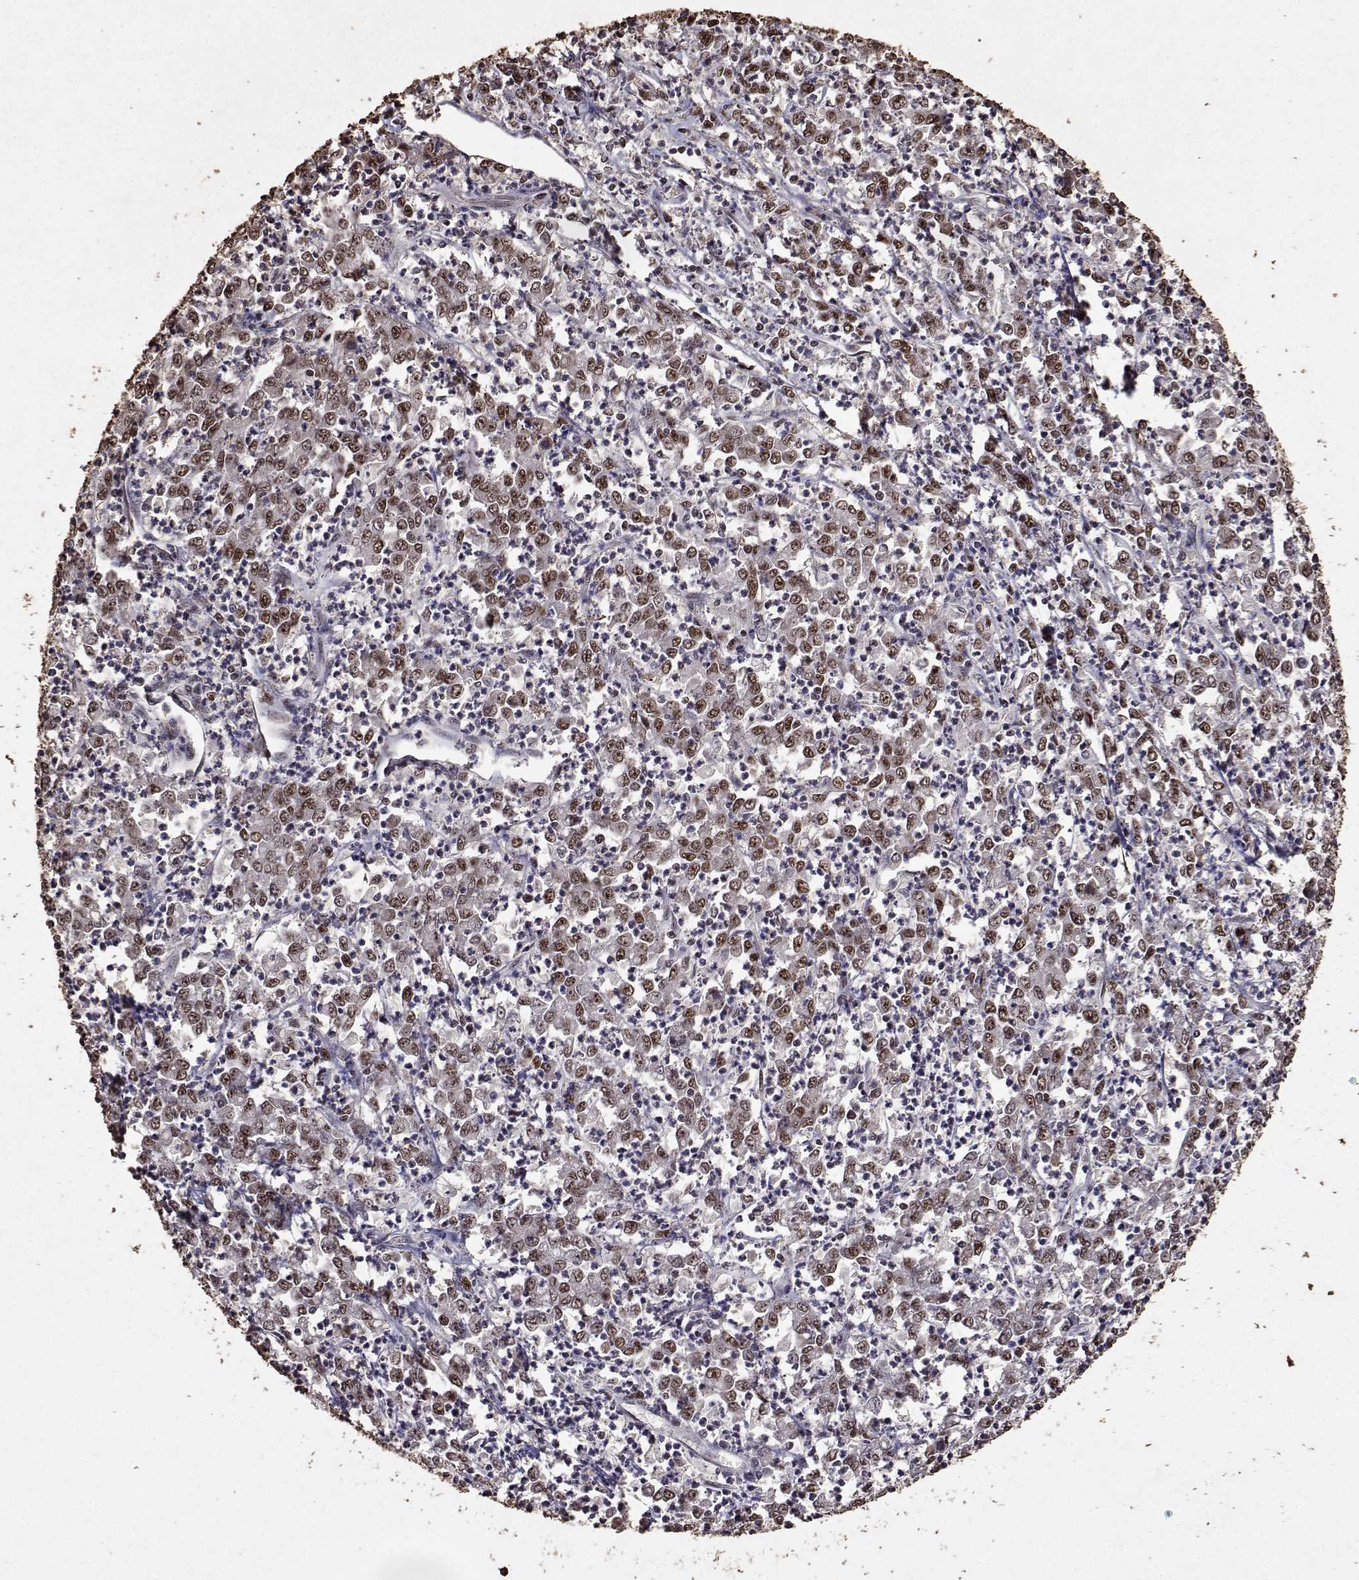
{"staining": {"intensity": "strong", "quantity": ">75%", "location": "nuclear"}, "tissue": "stomach cancer", "cell_type": "Tumor cells", "image_type": "cancer", "snomed": [{"axis": "morphology", "description": "Adenocarcinoma, NOS"}, {"axis": "topography", "description": "Stomach, lower"}], "caption": "IHC staining of stomach cancer (adenocarcinoma), which shows high levels of strong nuclear expression in approximately >75% of tumor cells indicating strong nuclear protein staining. The staining was performed using DAB (3,3'-diaminobenzidine) (brown) for protein detection and nuclei were counterstained in hematoxylin (blue).", "gene": "TOE1", "patient": {"sex": "female", "age": 71}}